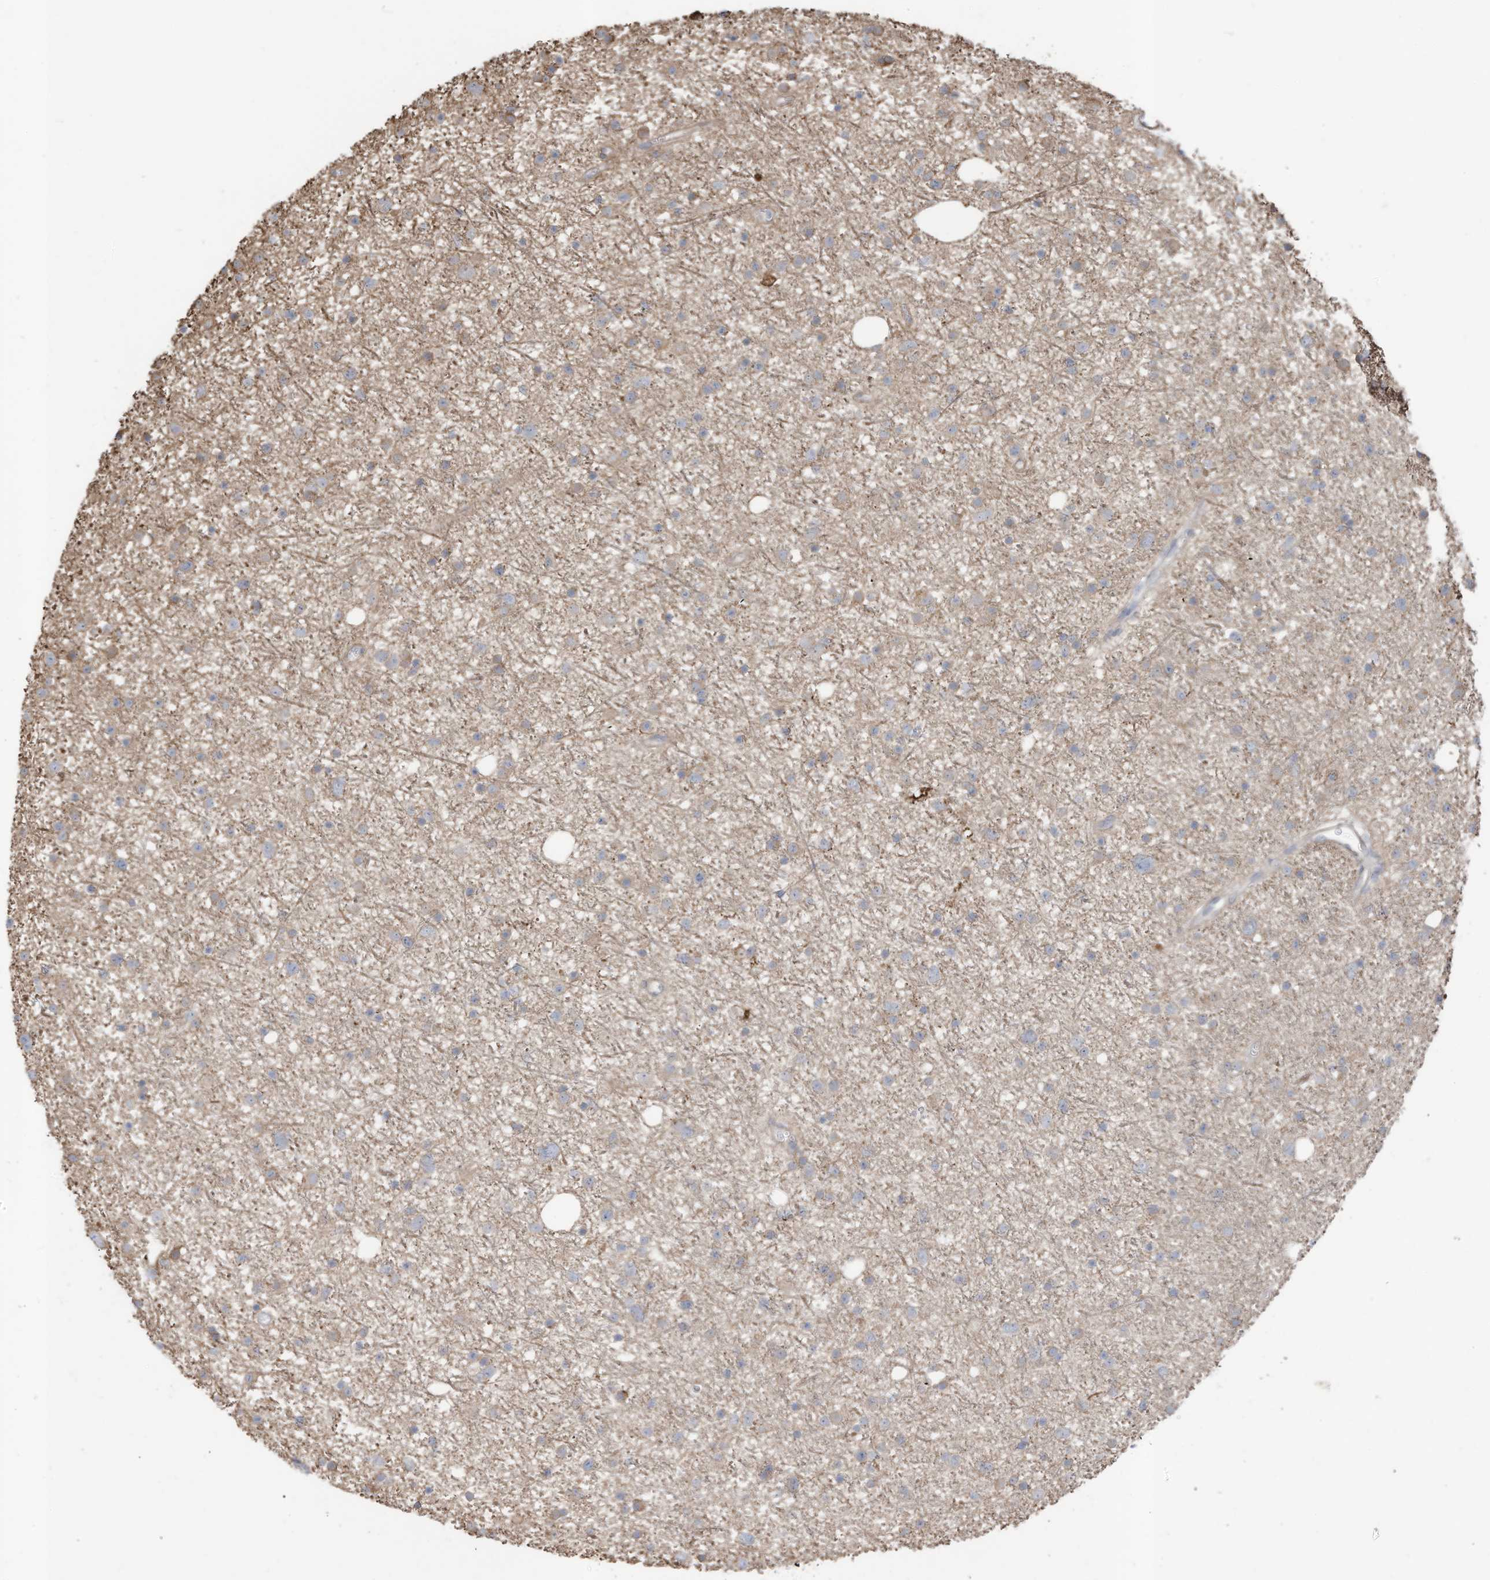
{"staining": {"intensity": "negative", "quantity": "none", "location": "none"}, "tissue": "glioma", "cell_type": "Tumor cells", "image_type": "cancer", "snomed": [{"axis": "morphology", "description": "Glioma, malignant, Low grade"}, {"axis": "topography", "description": "Cerebral cortex"}], "caption": "Malignant glioma (low-grade) was stained to show a protein in brown. There is no significant positivity in tumor cells.", "gene": "SLC17A7", "patient": {"sex": "female", "age": 39}}